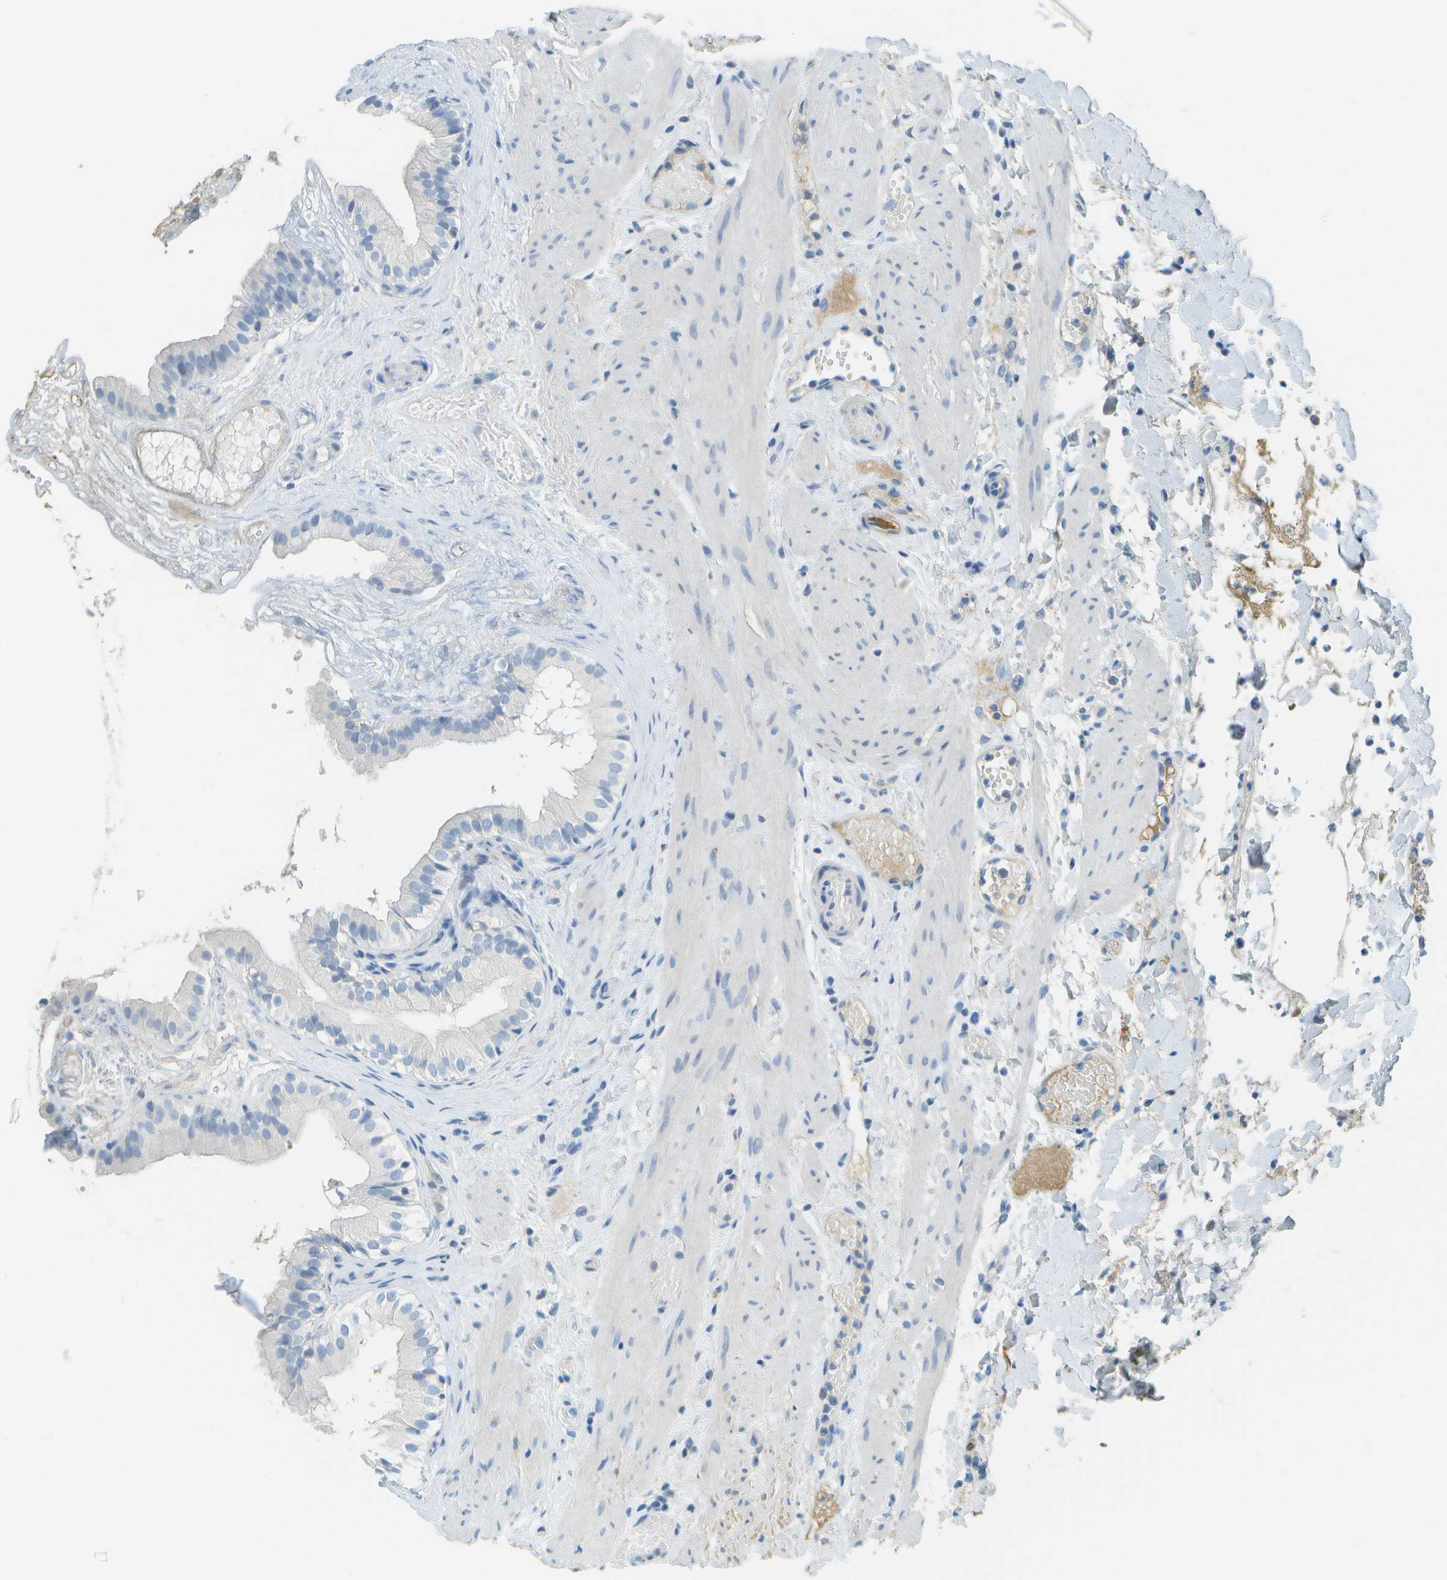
{"staining": {"intensity": "negative", "quantity": "none", "location": "none"}, "tissue": "gallbladder", "cell_type": "Glandular cells", "image_type": "normal", "snomed": [{"axis": "morphology", "description": "Normal tissue, NOS"}, {"axis": "topography", "description": "Gallbladder"}], "caption": "A high-resolution photomicrograph shows IHC staining of benign gallbladder, which reveals no significant expression in glandular cells. The staining was performed using DAB (3,3'-diaminobenzidine) to visualize the protein expression in brown, while the nuclei were stained in blue with hematoxylin (Magnification: 20x).", "gene": "C1S", "patient": {"sex": "female", "age": 26}}